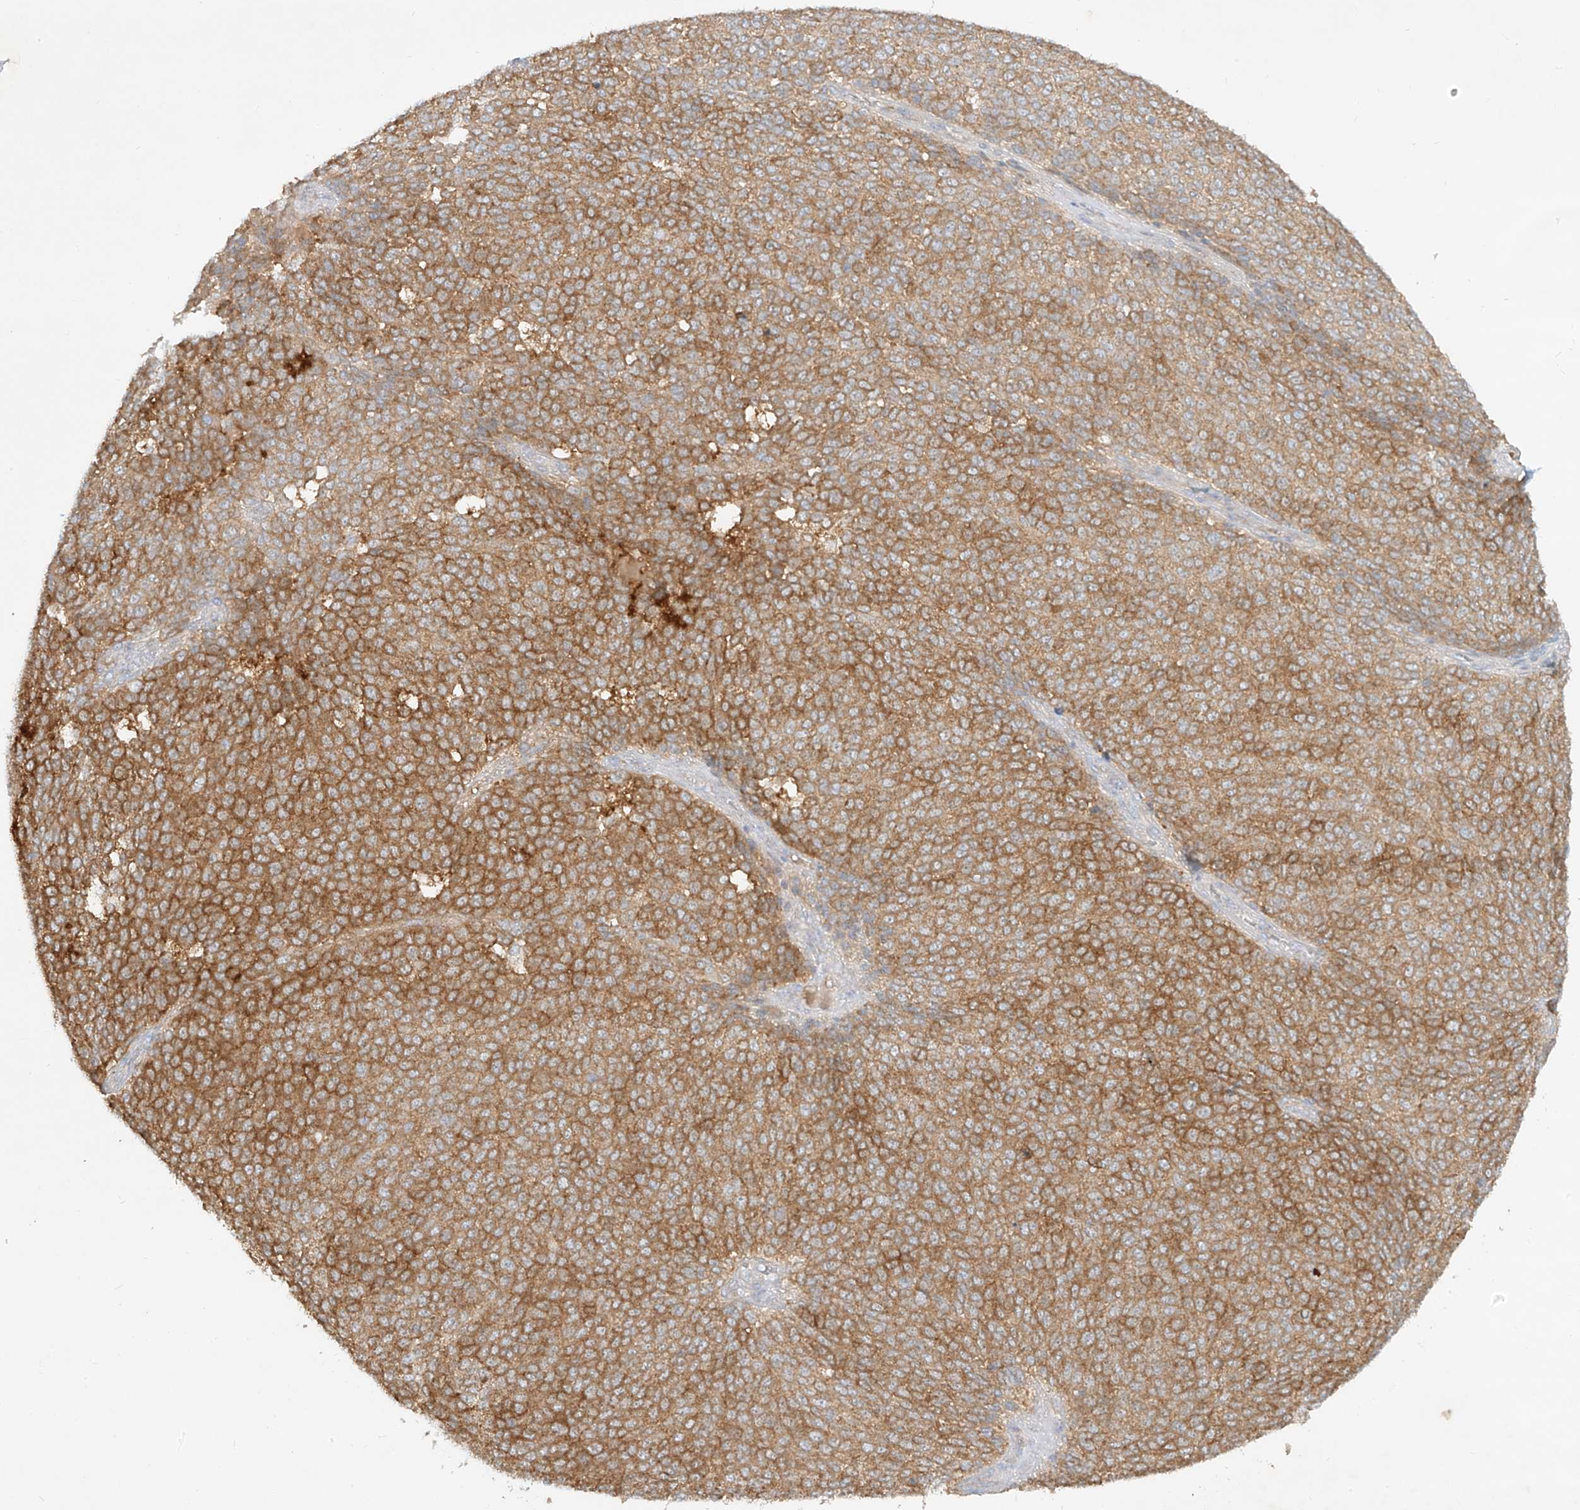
{"staining": {"intensity": "moderate", "quantity": ">75%", "location": "cytoplasmic/membranous"}, "tissue": "melanoma", "cell_type": "Tumor cells", "image_type": "cancer", "snomed": [{"axis": "morphology", "description": "Malignant melanoma, NOS"}, {"axis": "topography", "description": "Skin"}], "caption": "Moderate cytoplasmic/membranous positivity is seen in approximately >75% of tumor cells in malignant melanoma.", "gene": "KPNA7", "patient": {"sex": "male", "age": 49}}